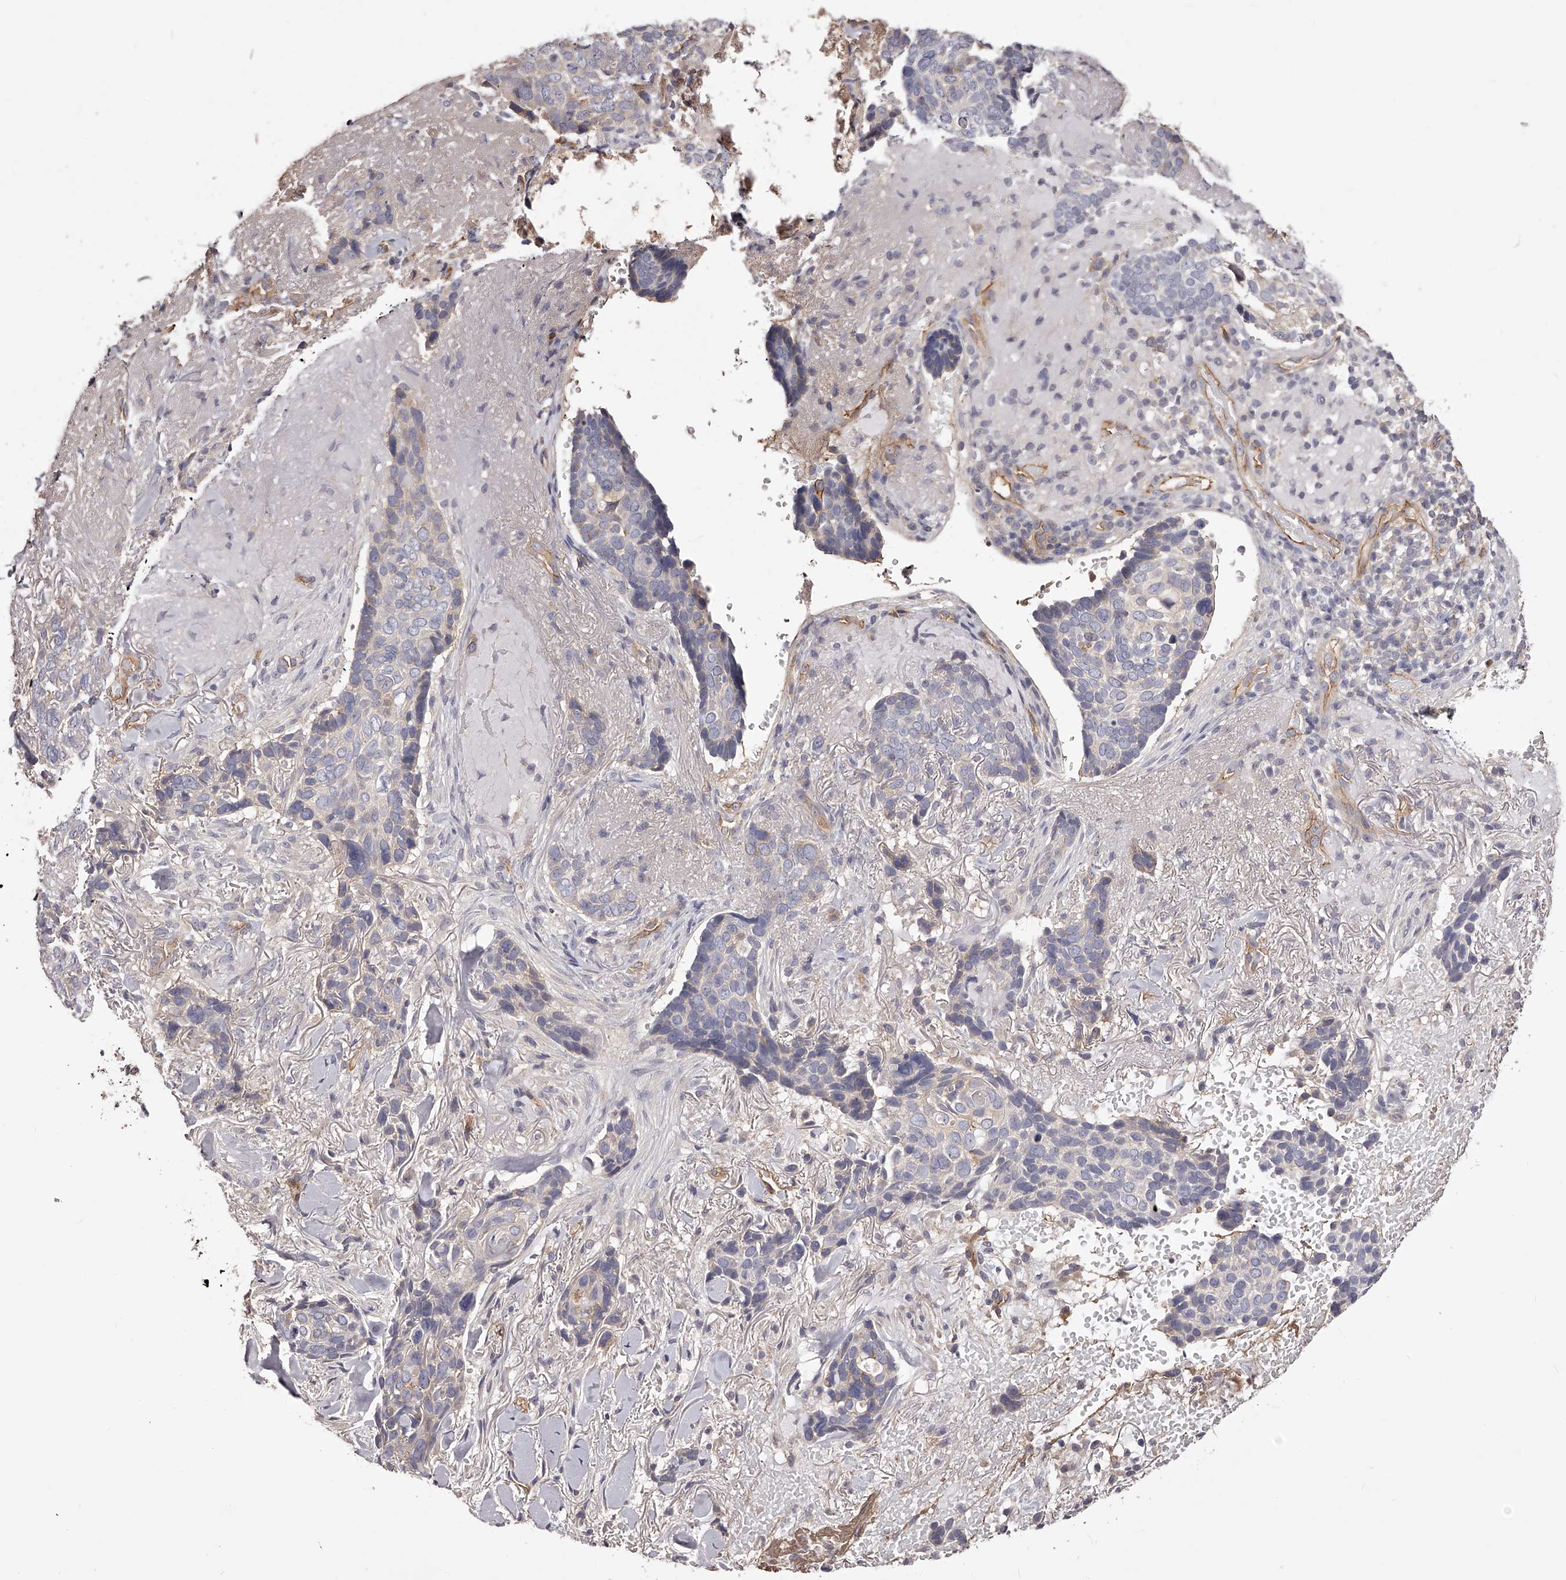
{"staining": {"intensity": "weak", "quantity": "<25%", "location": "cytoplasmic/membranous"}, "tissue": "skin cancer", "cell_type": "Tumor cells", "image_type": "cancer", "snomed": [{"axis": "morphology", "description": "Basal cell carcinoma"}, {"axis": "topography", "description": "Skin"}], "caption": "Immunohistochemistry of human skin cancer exhibits no expression in tumor cells. (Stains: DAB (3,3'-diaminobenzidine) IHC with hematoxylin counter stain, Microscopy: brightfield microscopy at high magnification).", "gene": "LTV1", "patient": {"sex": "female", "age": 82}}